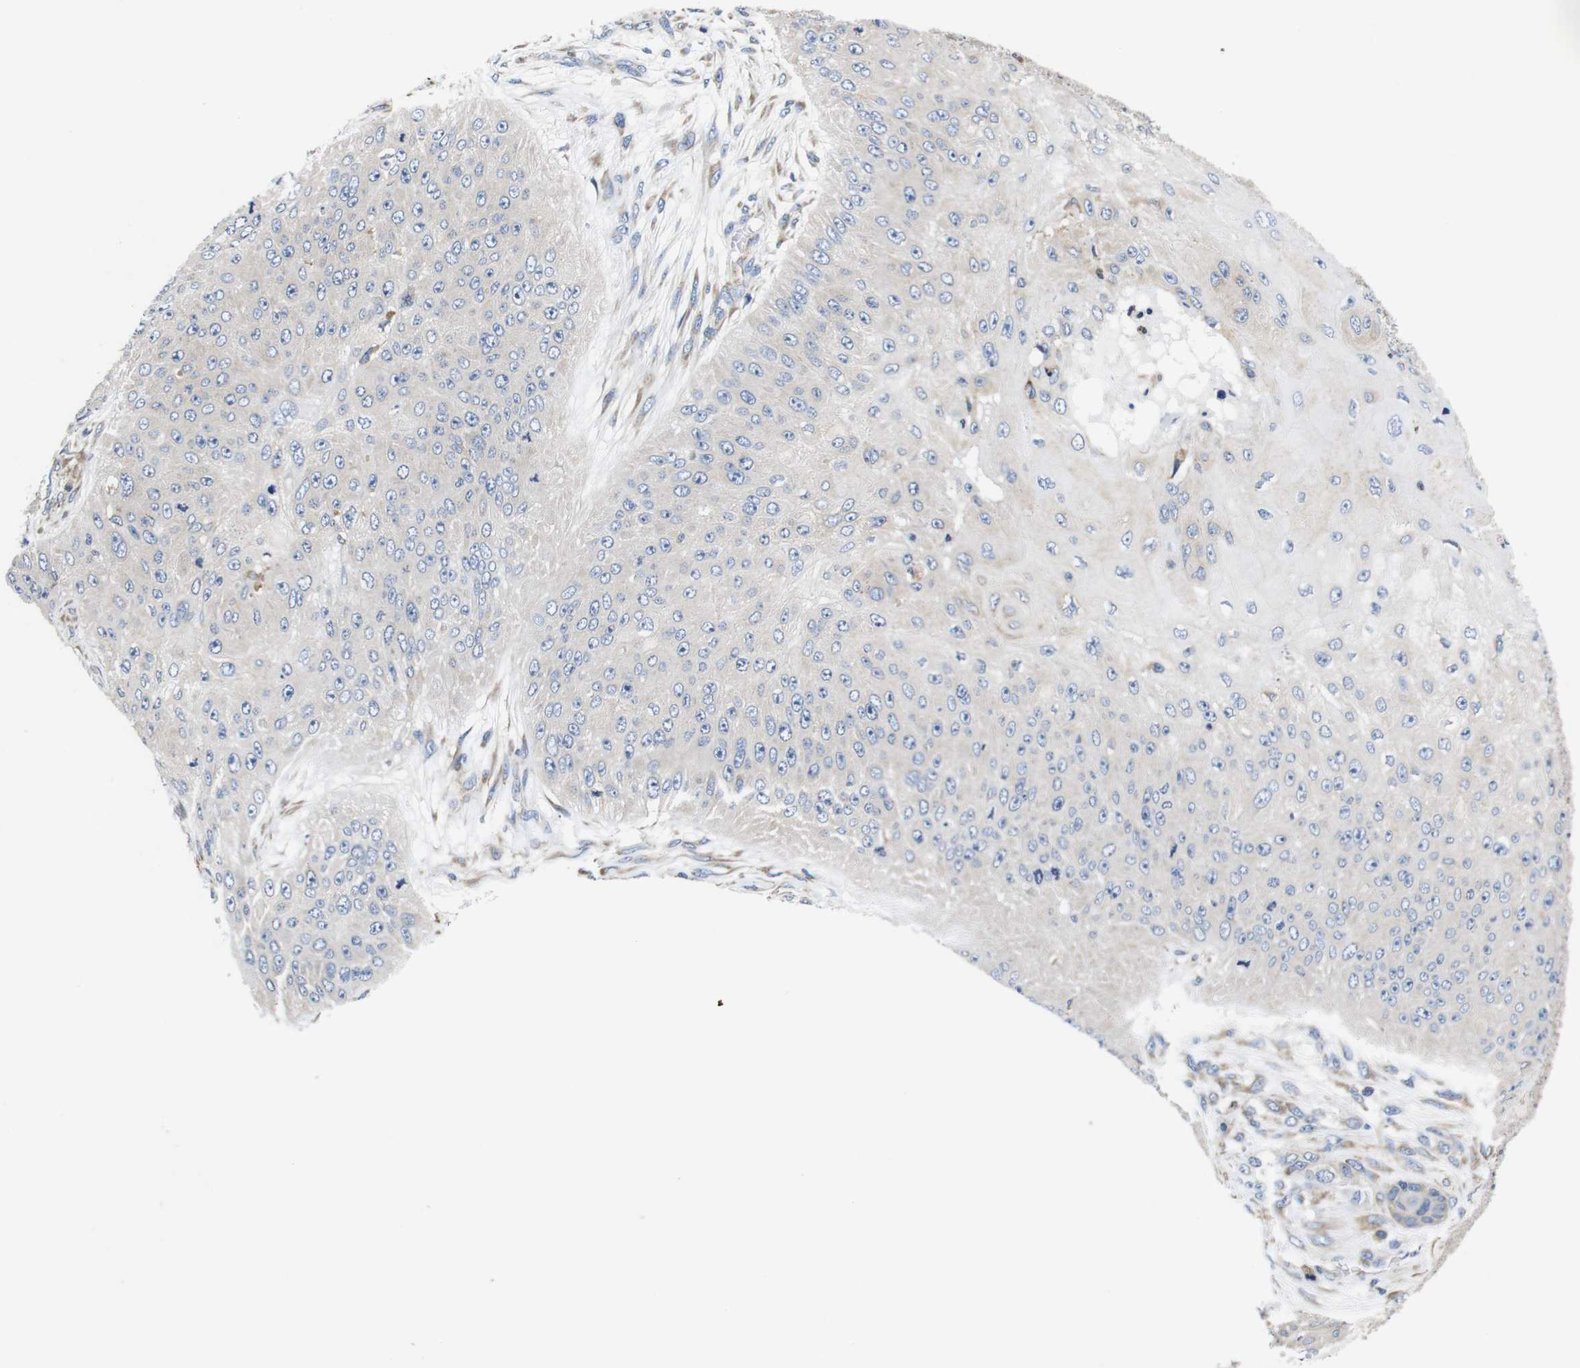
{"staining": {"intensity": "negative", "quantity": "none", "location": "none"}, "tissue": "skin cancer", "cell_type": "Tumor cells", "image_type": "cancer", "snomed": [{"axis": "morphology", "description": "Squamous cell carcinoma, NOS"}, {"axis": "topography", "description": "Skin"}], "caption": "Tumor cells are negative for protein expression in human squamous cell carcinoma (skin).", "gene": "MARCHF7", "patient": {"sex": "female", "age": 80}}